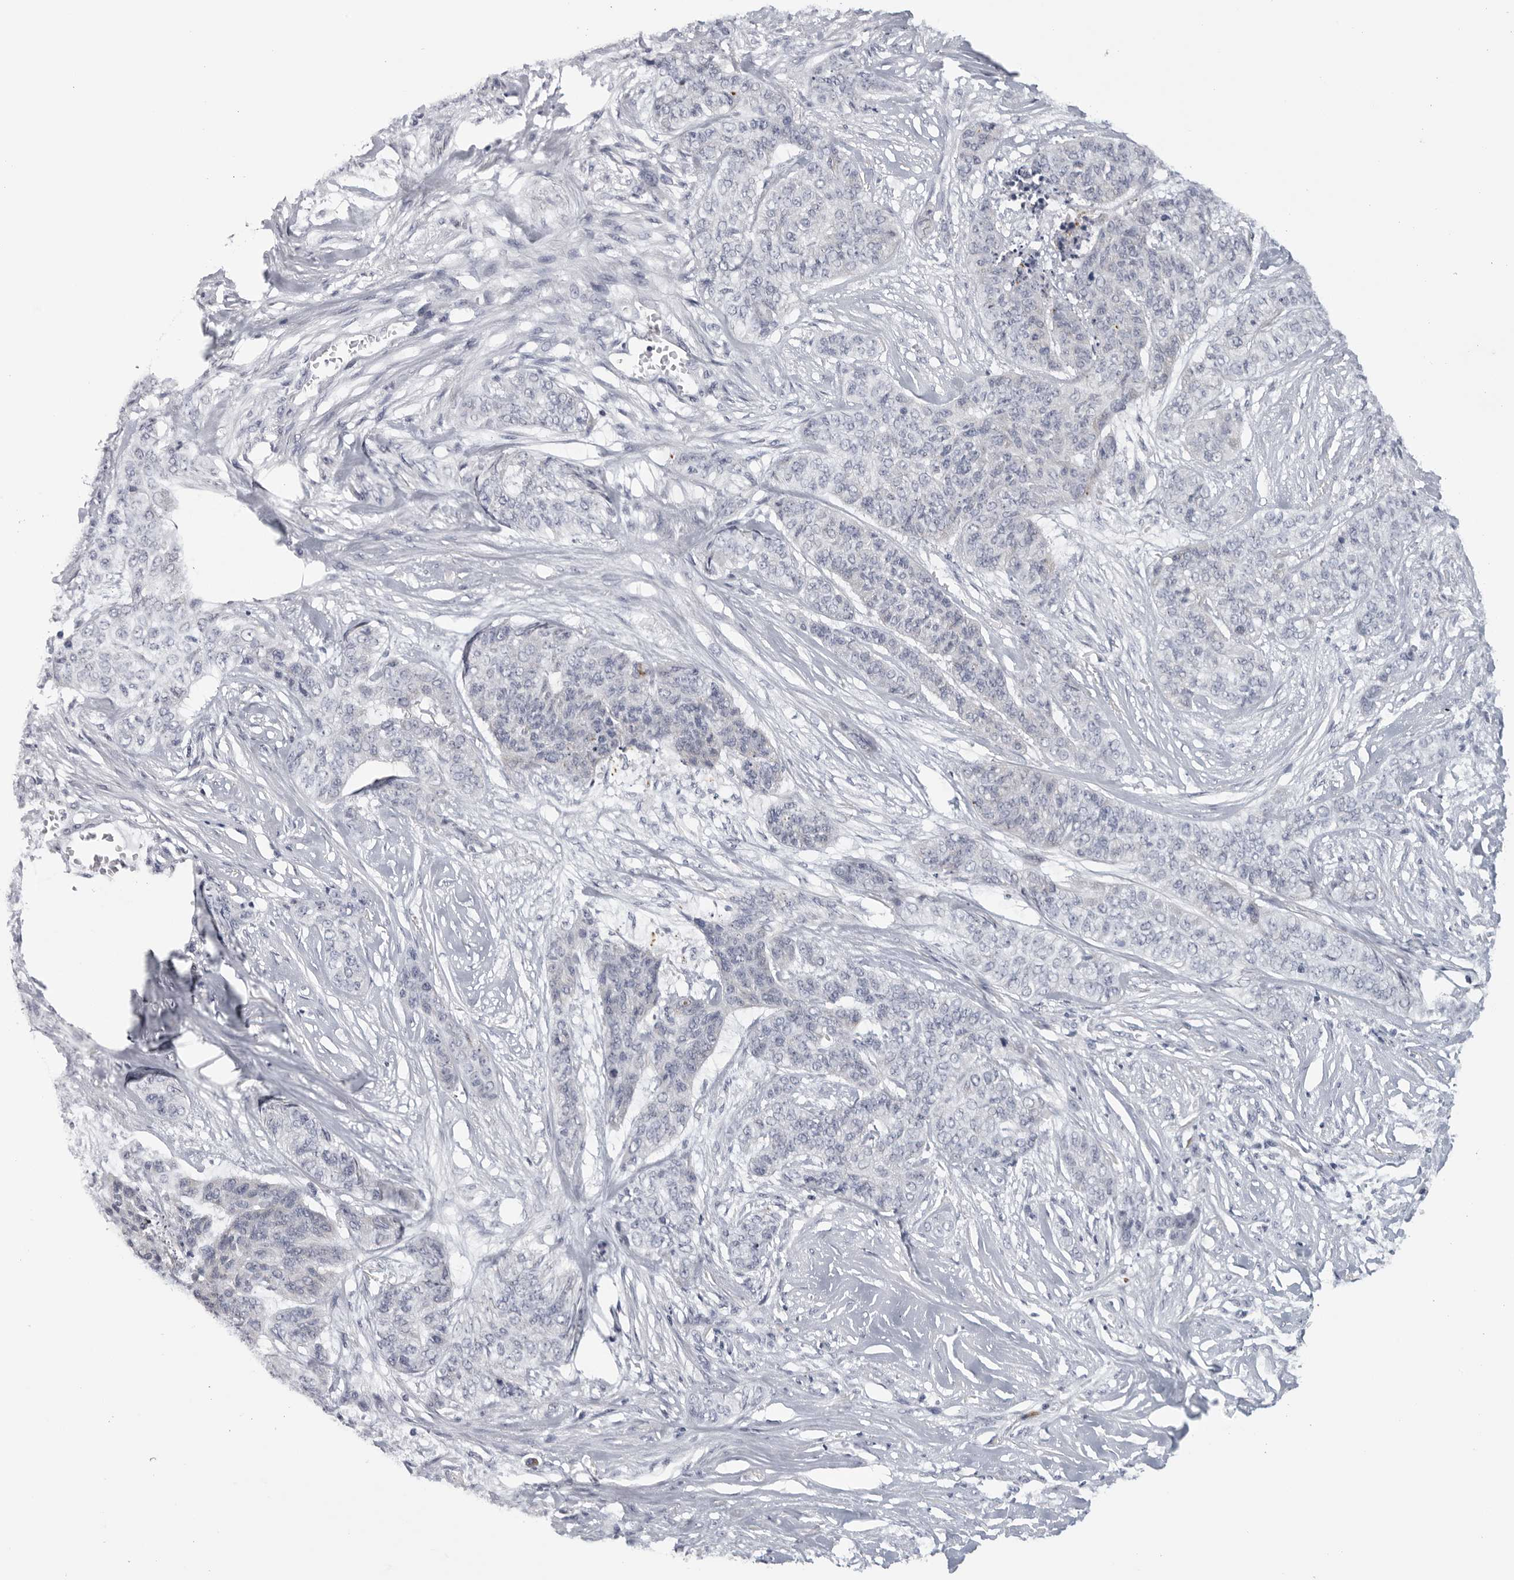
{"staining": {"intensity": "negative", "quantity": "none", "location": "none"}, "tissue": "skin cancer", "cell_type": "Tumor cells", "image_type": "cancer", "snomed": [{"axis": "morphology", "description": "Basal cell carcinoma"}, {"axis": "topography", "description": "Skin"}], "caption": "Protein analysis of basal cell carcinoma (skin) shows no significant positivity in tumor cells.", "gene": "ZNF502", "patient": {"sex": "female", "age": 64}}